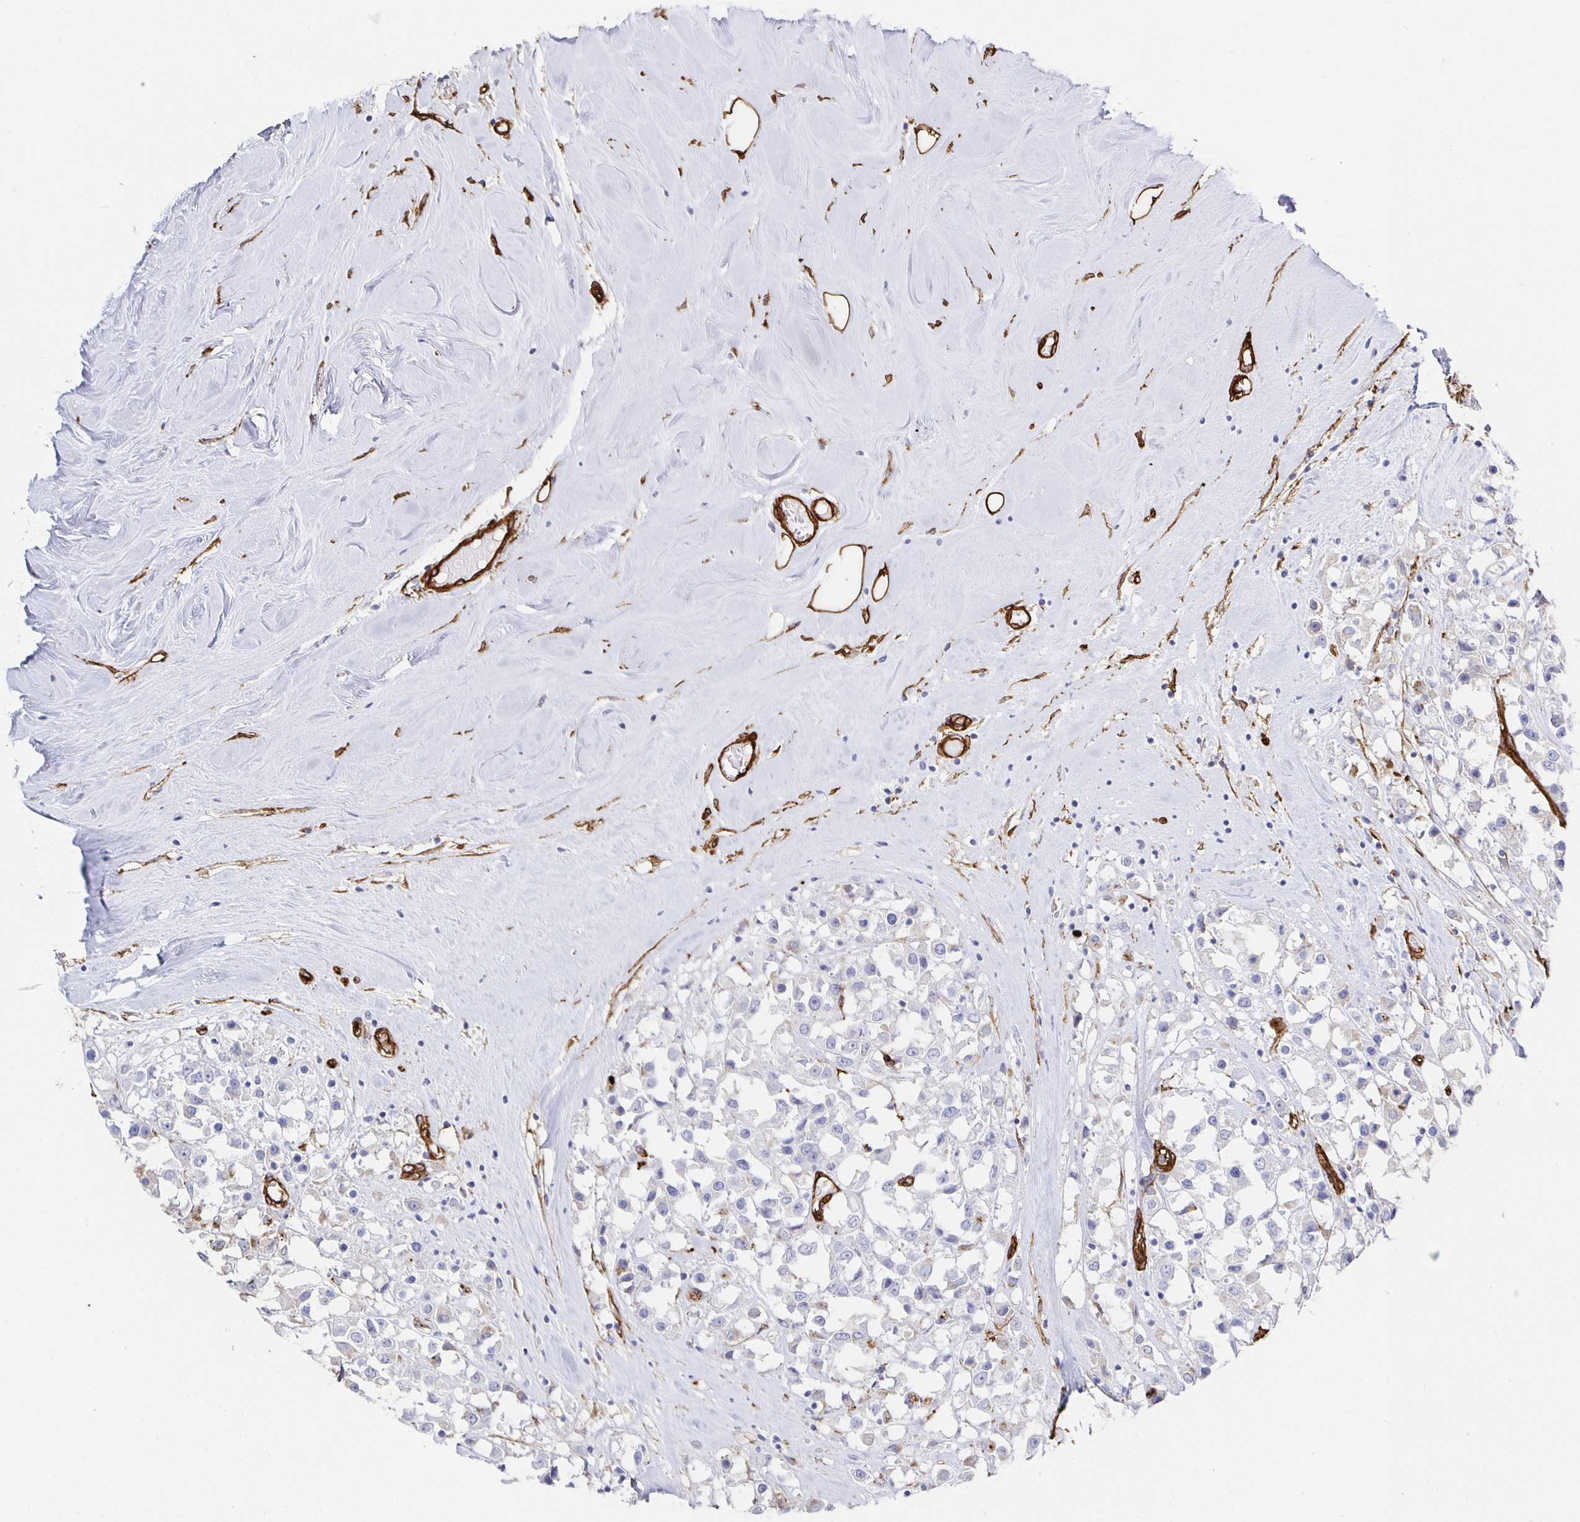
{"staining": {"intensity": "negative", "quantity": "none", "location": "none"}, "tissue": "breast cancer", "cell_type": "Tumor cells", "image_type": "cancer", "snomed": [{"axis": "morphology", "description": "Duct carcinoma"}, {"axis": "topography", "description": "Breast"}], "caption": "This is an IHC micrograph of human intraductal carcinoma (breast). There is no staining in tumor cells.", "gene": "VIPR2", "patient": {"sex": "female", "age": 61}}